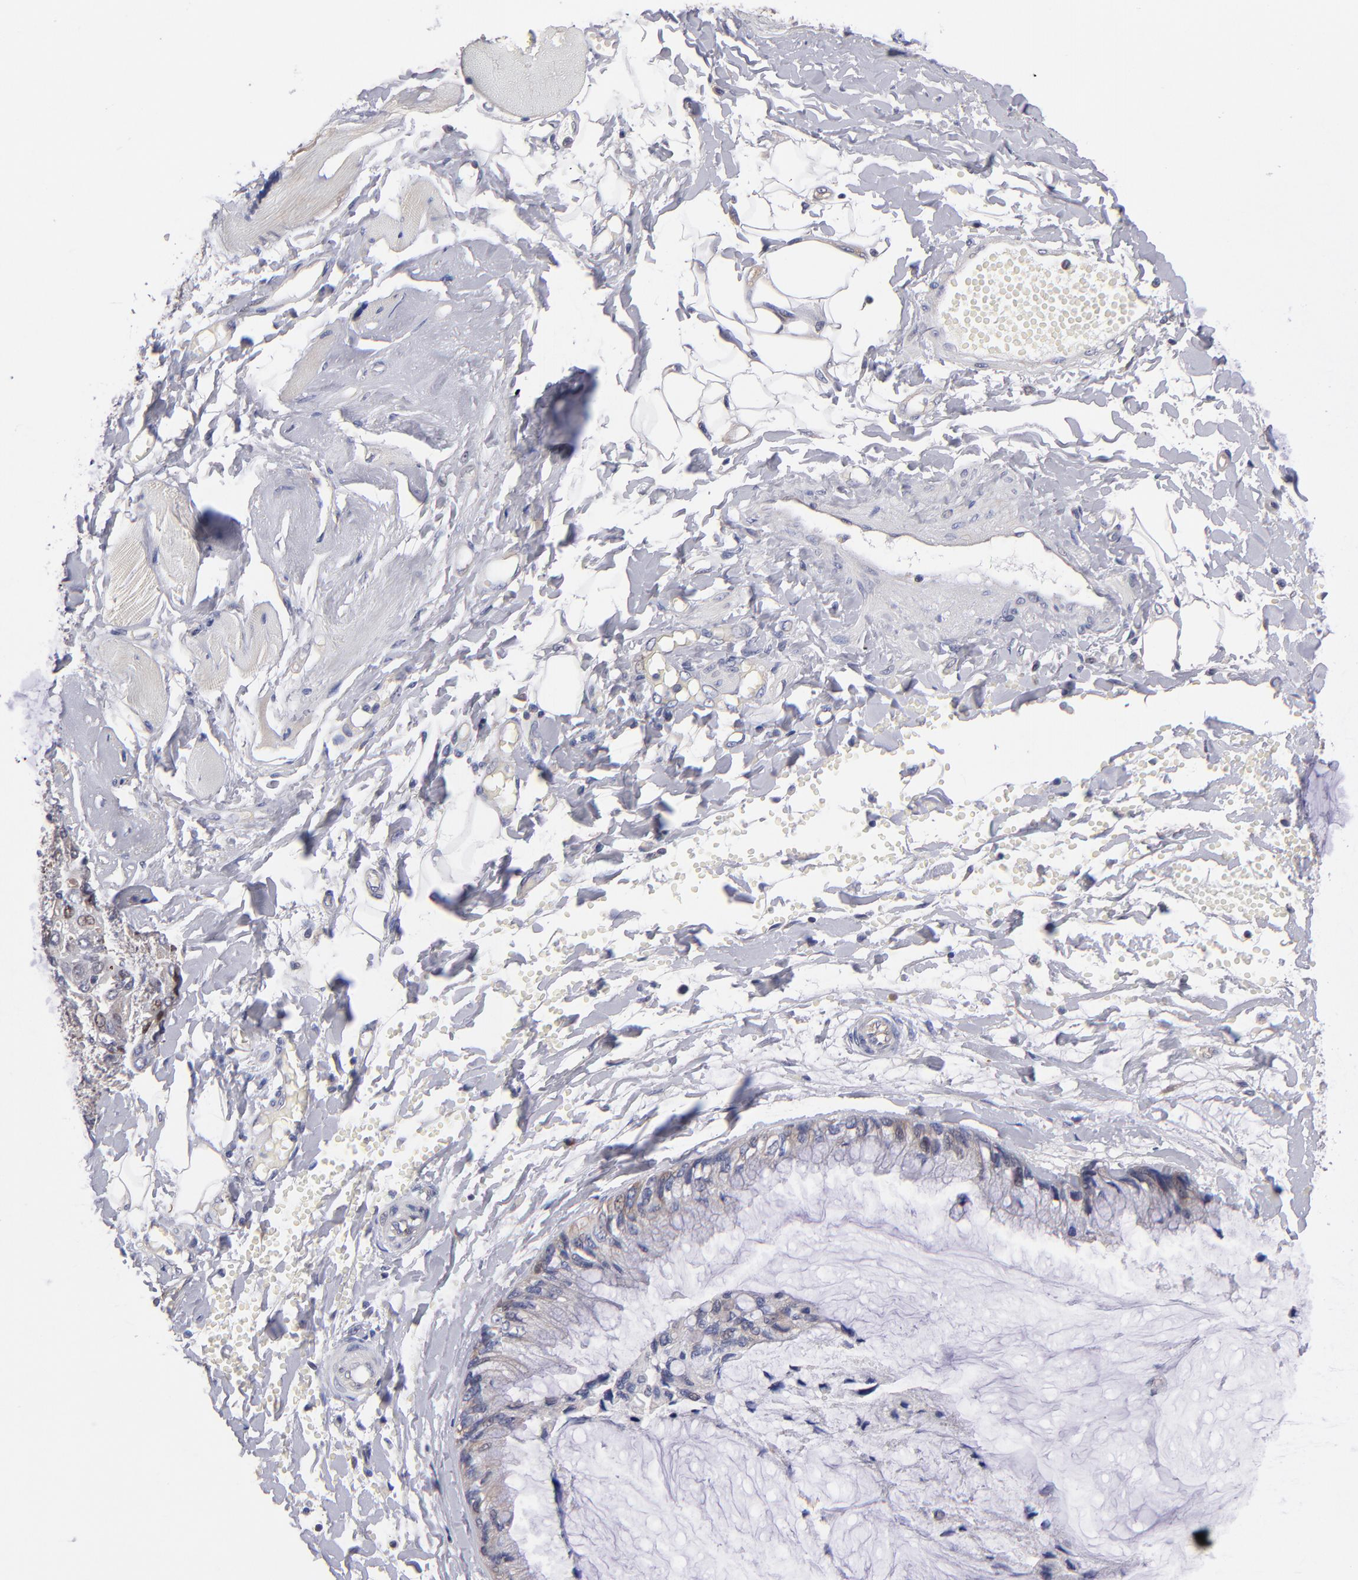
{"staining": {"intensity": "weak", "quantity": "25%-75%", "location": "cytoplasmic/membranous"}, "tissue": "ovarian cancer", "cell_type": "Tumor cells", "image_type": "cancer", "snomed": [{"axis": "morphology", "description": "Cystadenocarcinoma, mucinous, NOS"}, {"axis": "topography", "description": "Ovary"}], "caption": "Protein expression analysis of human ovarian mucinous cystadenocarcinoma reveals weak cytoplasmic/membranous staining in about 25%-75% of tumor cells.", "gene": "EIF3L", "patient": {"sex": "female", "age": 39}}